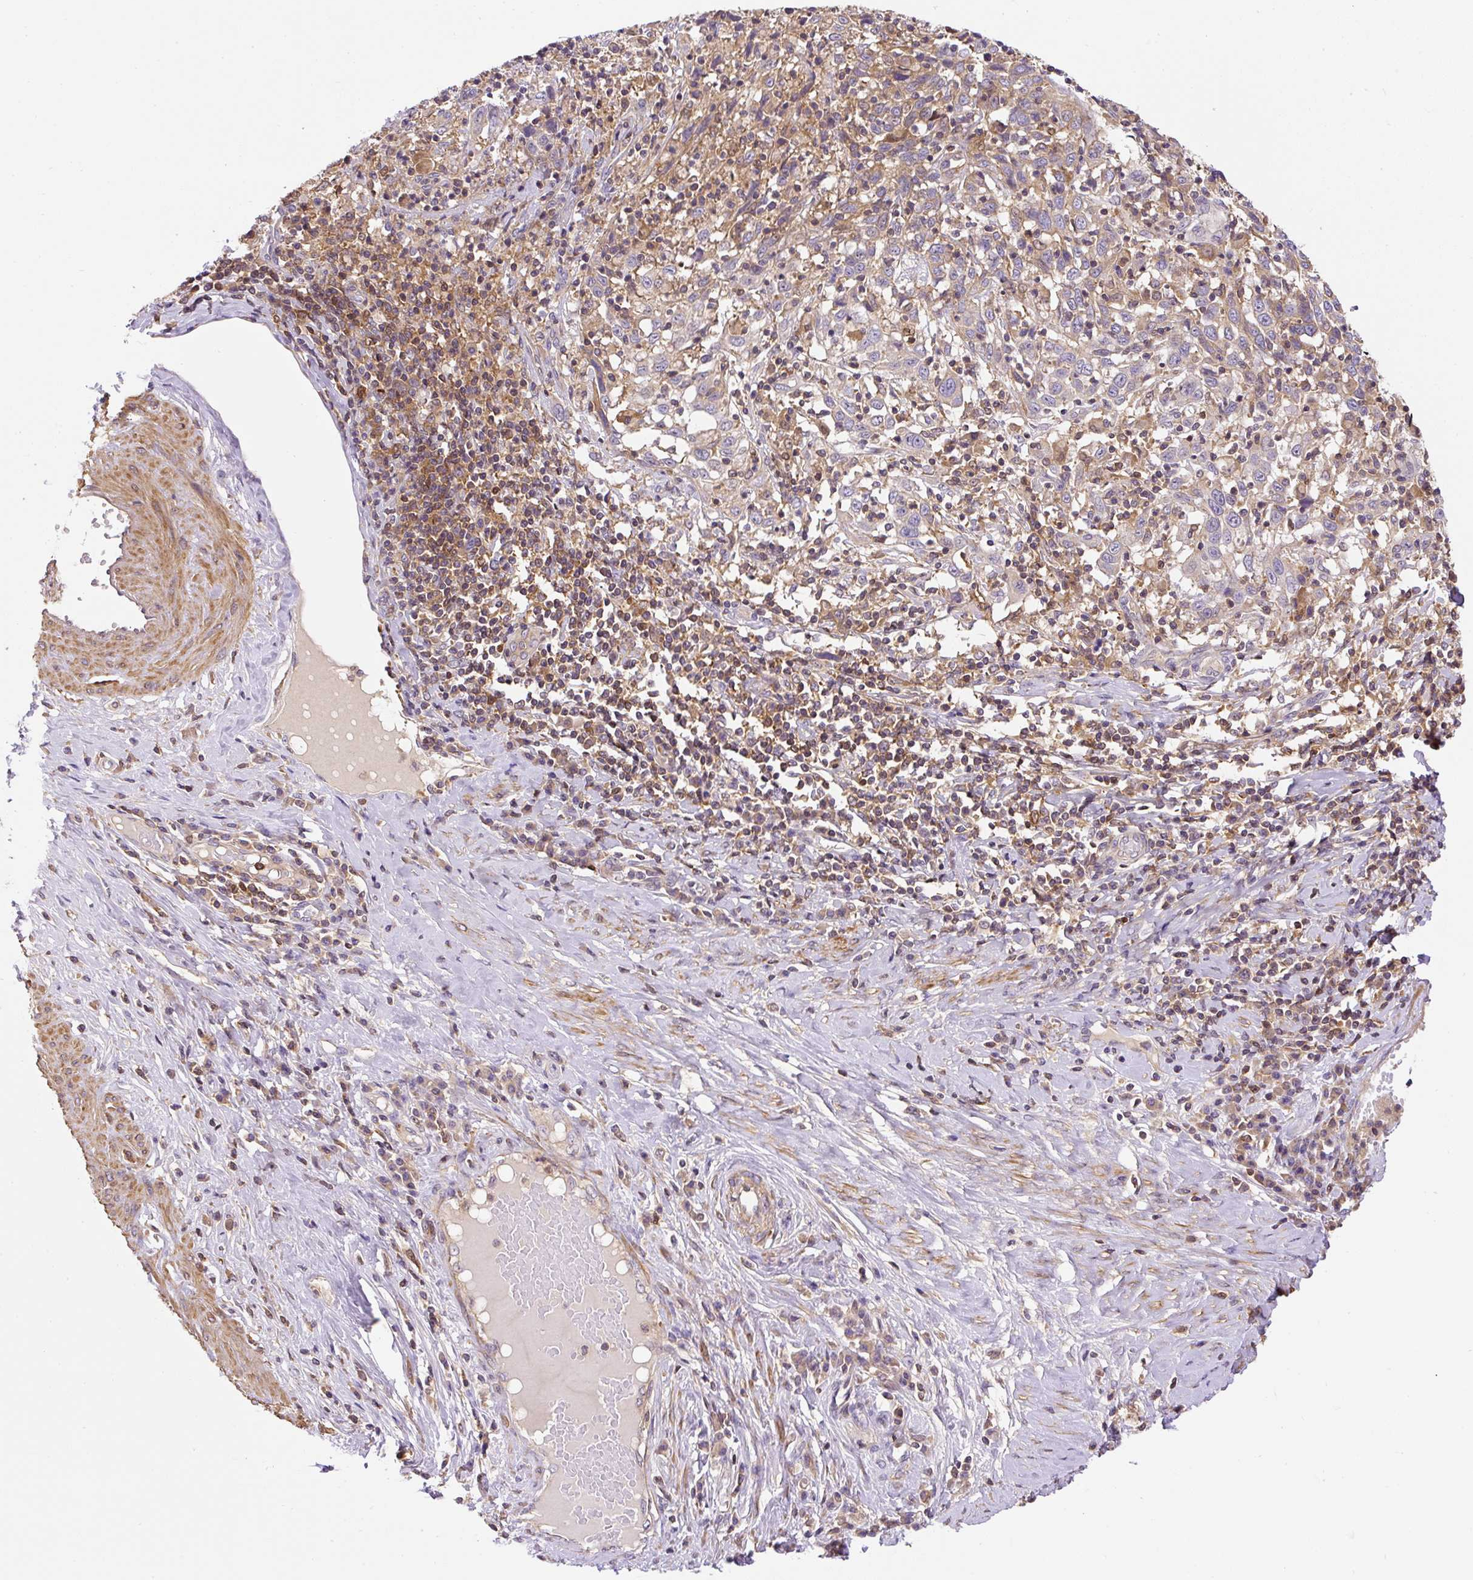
{"staining": {"intensity": "weak", "quantity": "25%-75%", "location": "cytoplasmic/membranous"}, "tissue": "cervical cancer", "cell_type": "Tumor cells", "image_type": "cancer", "snomed": [{"axis": "morphology", "description": "Squamous cell carcinoma, NOS"}, {"axis": "topography", "description": "Cervix"}], "caption": "Cervical cancer stained for a protein reveals weak cytoplasmic/membranous positivity in tumor cells.", "gene": "CCDC28A", "patient": {"sex": "female", "age": 46}}